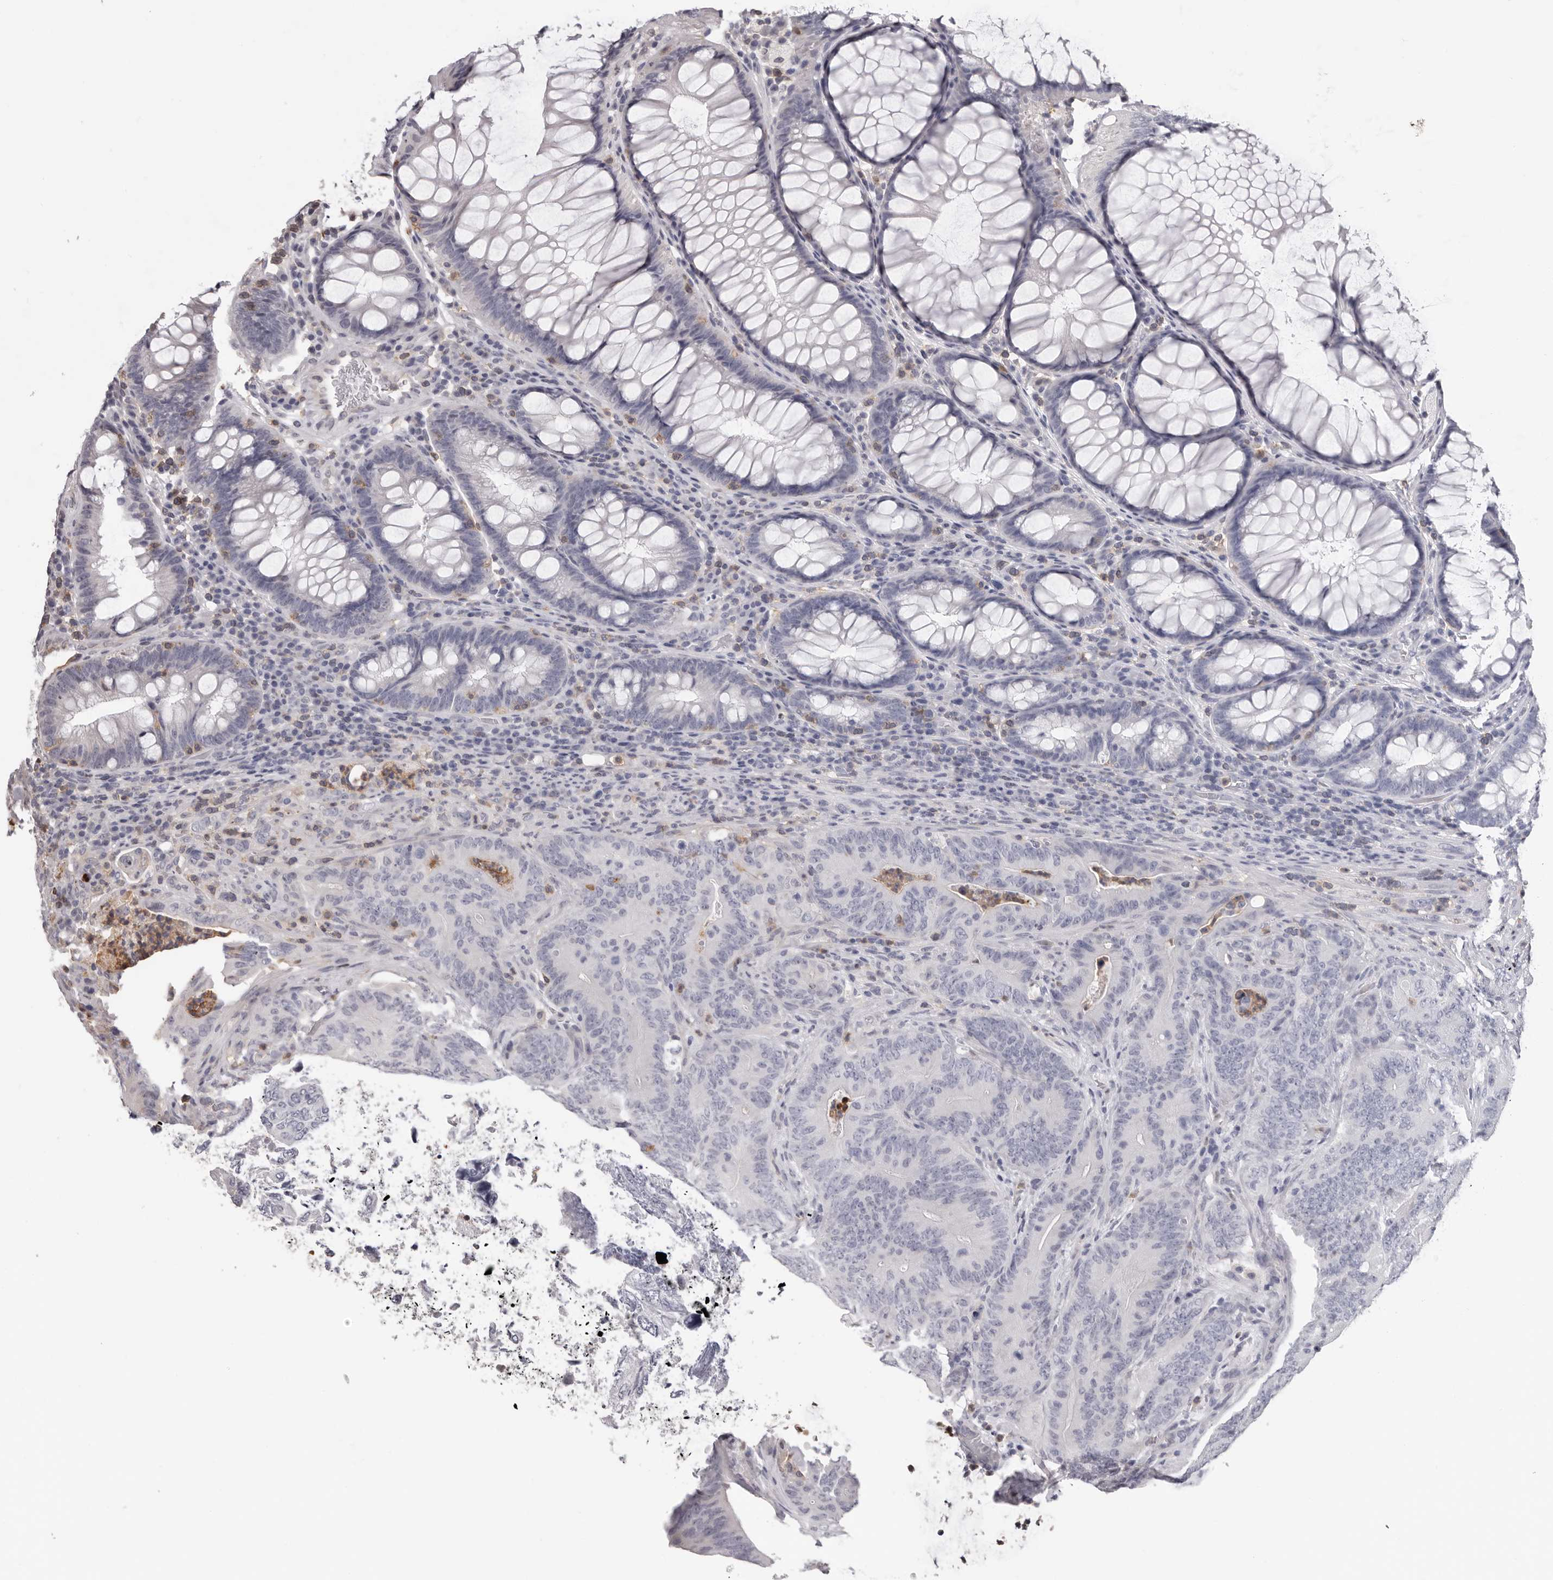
{"staining": {"intensity": "negative", "quantity": "none", "location": "none"}, "tissue": "colorectal cancer", "cell_type": "Tumor cells", "image_type": "cancer", "snomed": [{"axis": "morphology", "description": "Normal tissue, NOS"}, {"axis": "topography", "description": "Colon"}], "caption": "Tumor cells are negative for protein expression in human colorectal cancer. The staining is performed using DAB brown chromogen with nuclei counter-stained in using hematoxylin.", "gene": "PRR12", "patient": {"sex": "female", "age": 82}}